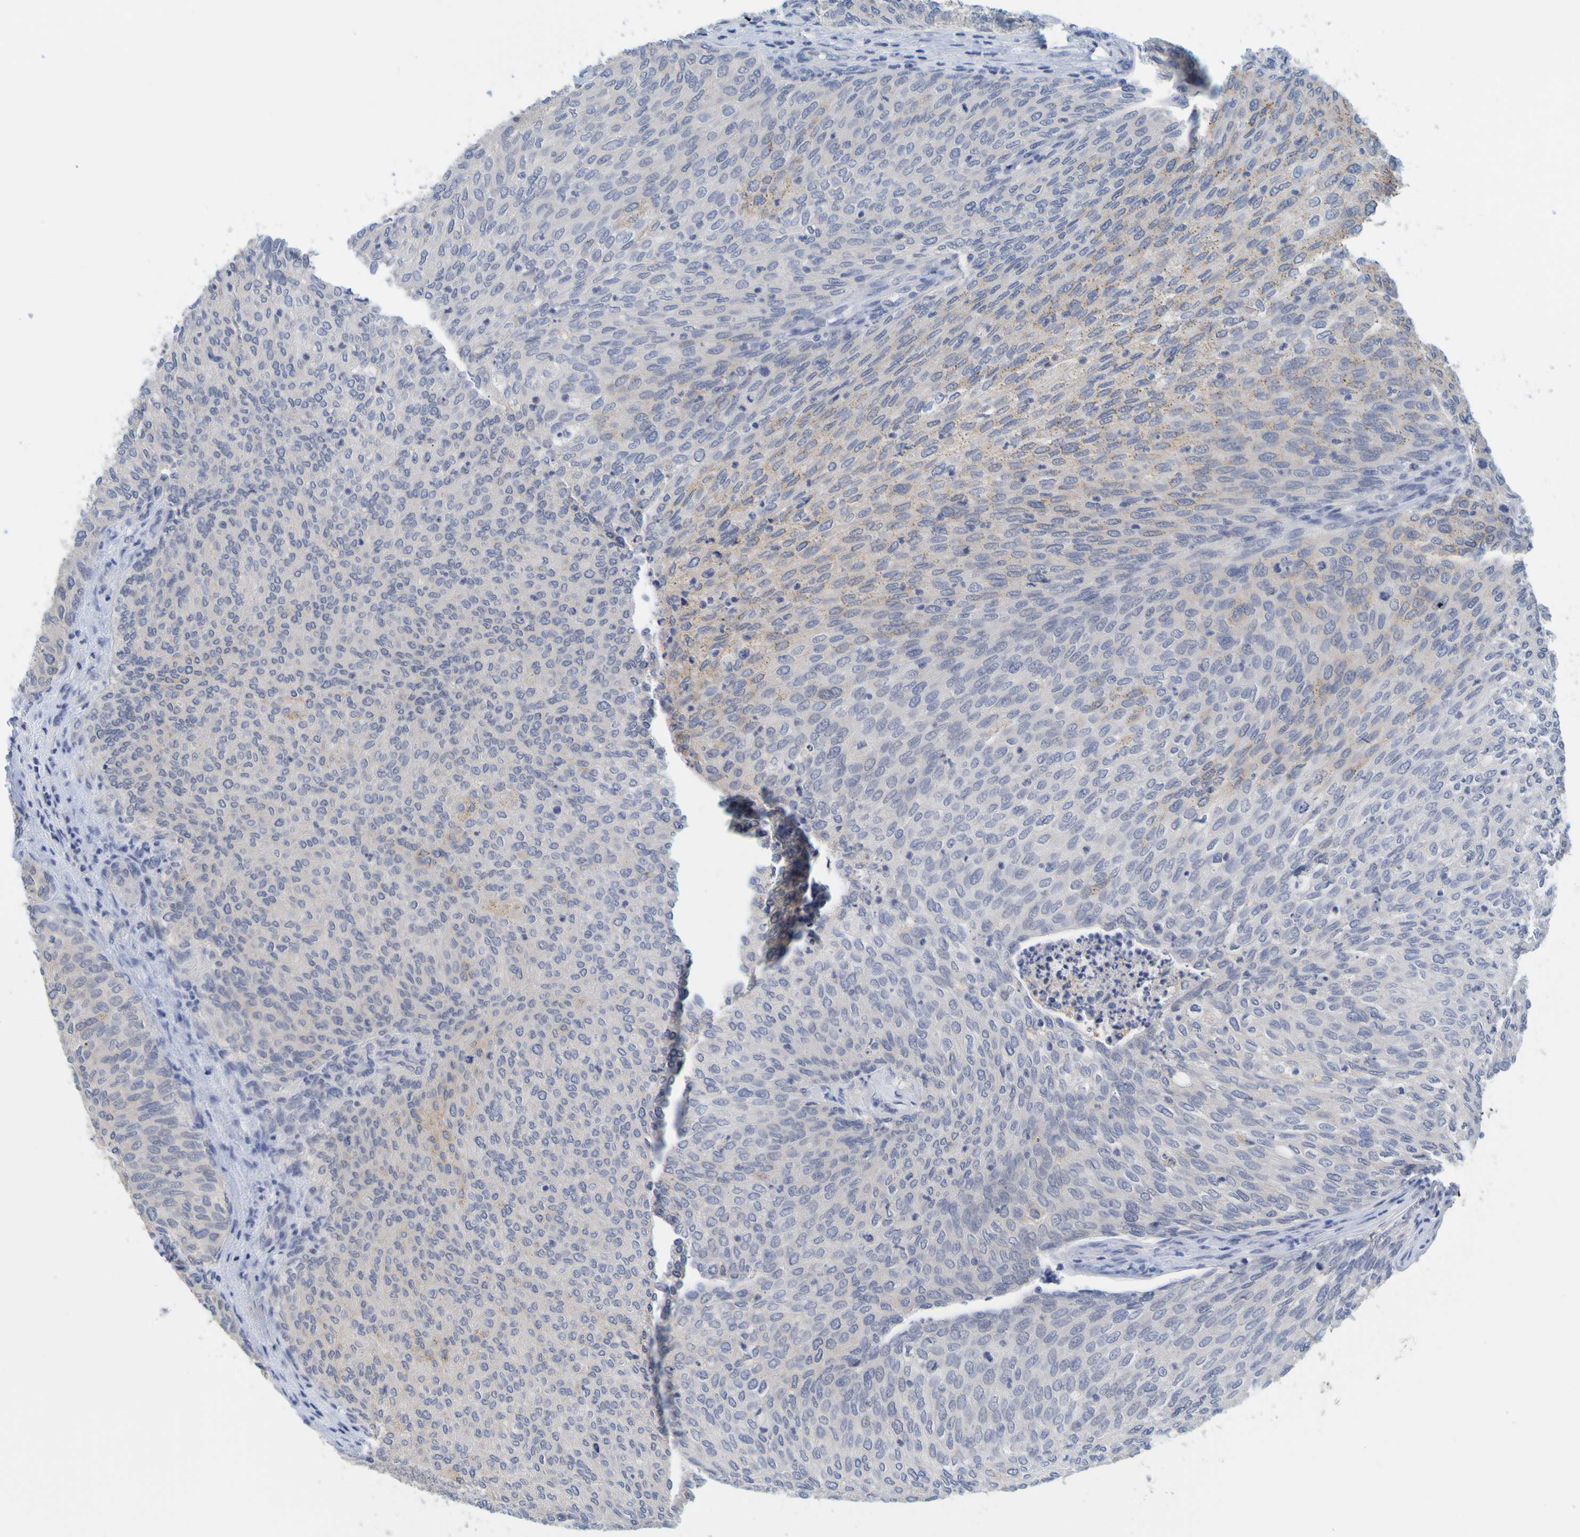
{"staining": {"intensity": "weak", "quantity": "<25%", "location": "cytoplasmic/membranous"}, "tissue": "urothelial cancer", "cell_type": "Tumor cells", "image_type": "cancer", "snomed": [{"axis": "morphology", "description": "Urothelial carcinoma, Low grade"}, {"axis": "topography", "description": "Urinary bladder"}], "caption": "Protein analysis of low-grade urothelial carcinoma reveals no significant positivity in tumor cells. The staining was performed using DAB to visualize the protein expression in brown, while the nuclei were stained in blue with hematoxylin (Magnification: 20x).", "gene": "ENDOU", "patient": {"sex": "female", "age": 79}}